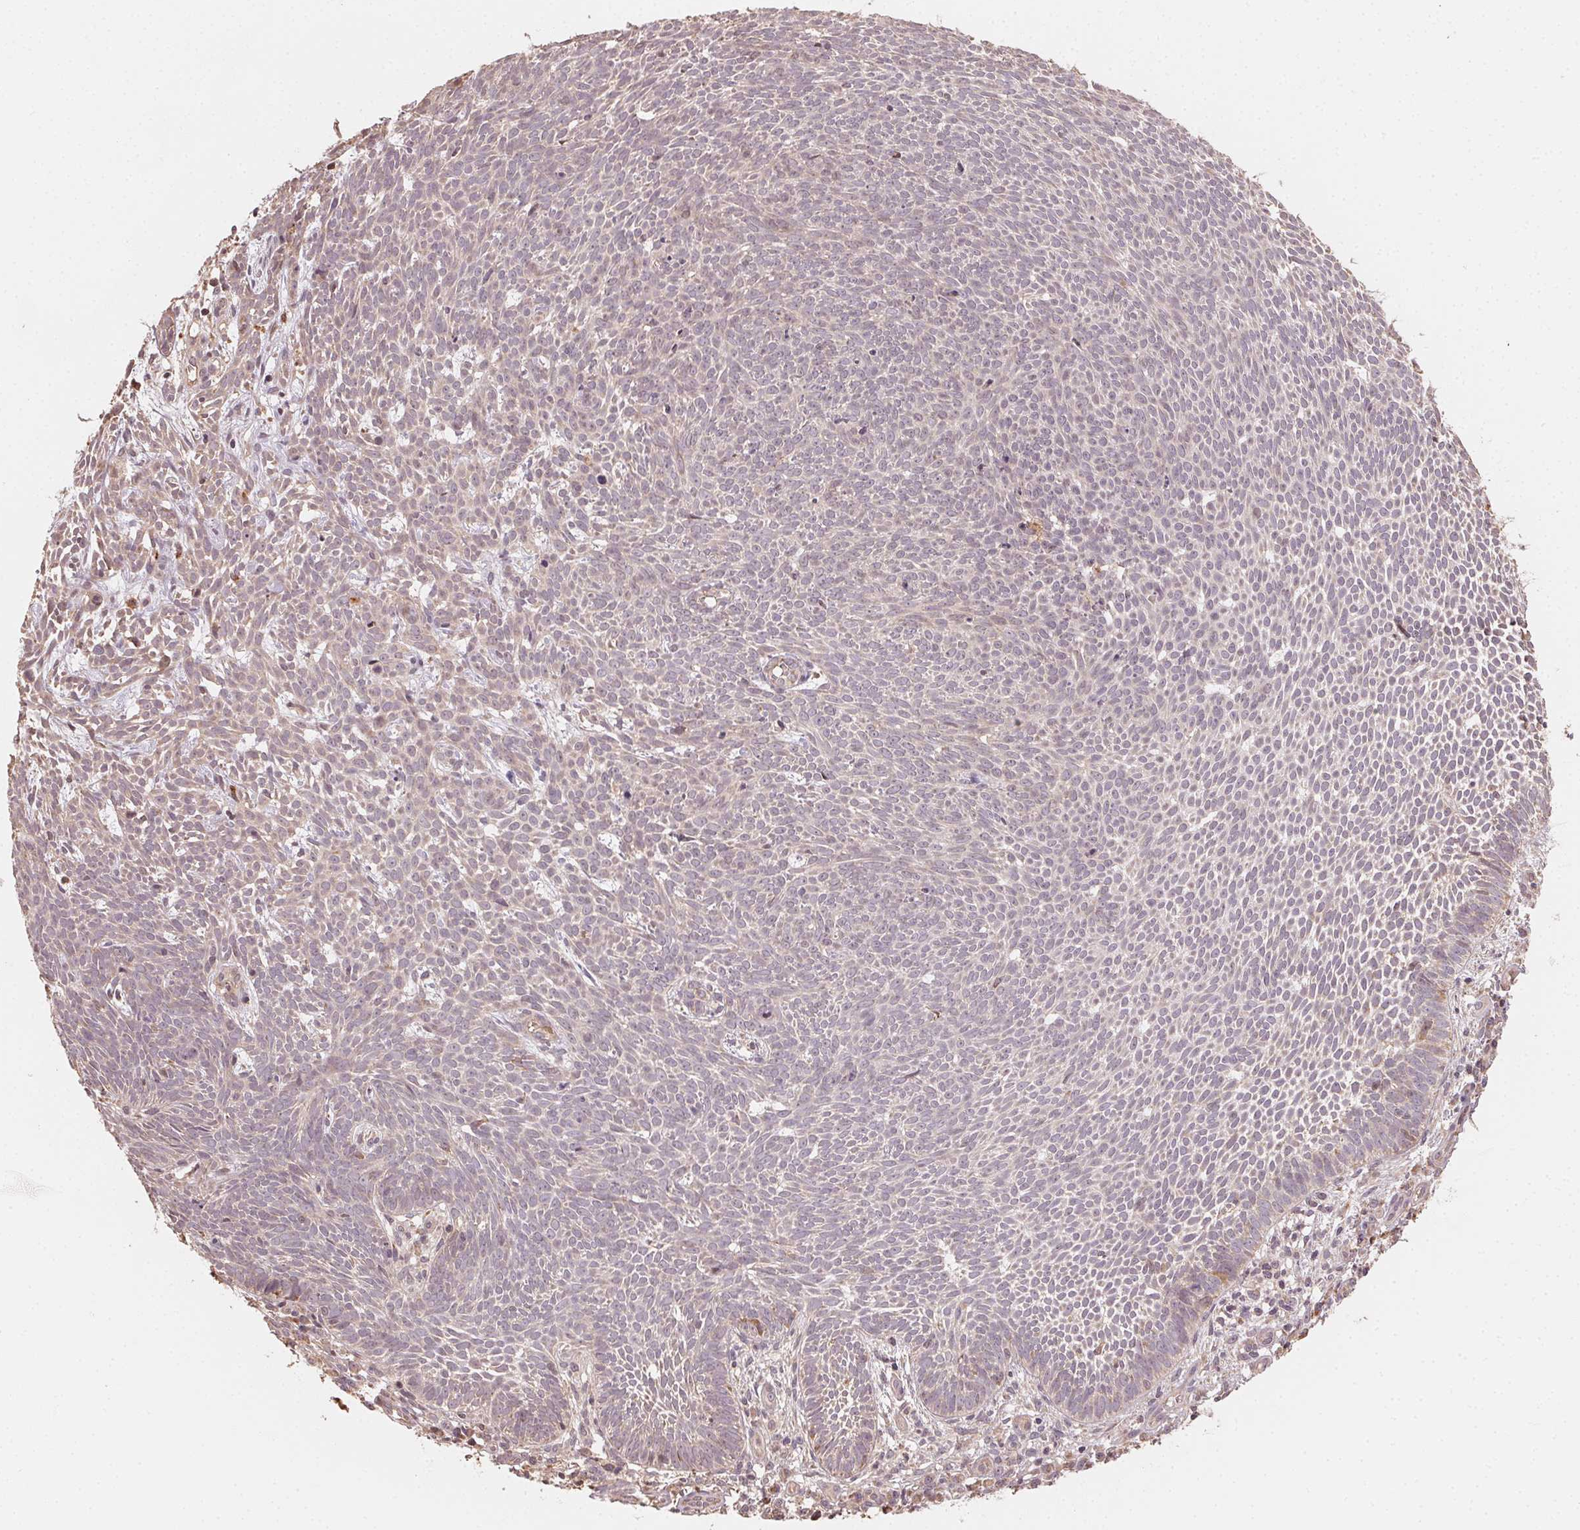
{"staining": {"intensity": "weak", "quantity": "25%-75%", "location": "cytoplasmic/membranous"}, "tissue": "skin cancer", "cell_type": "Tumor cells", "image_type": "cancer", "snomed": [{"axis": "morphology", "description": "Basal cell carcinoma"}, {"axis": "topography", "description": "Skin"}], "caption": "A brown stain shows weak cytoplasmic/membranous positivity of a protein in human basal cell carcinoma (skin) tumor cells.", "gene": "WBP2", "patient": {"sex": "male", "age": 59}}